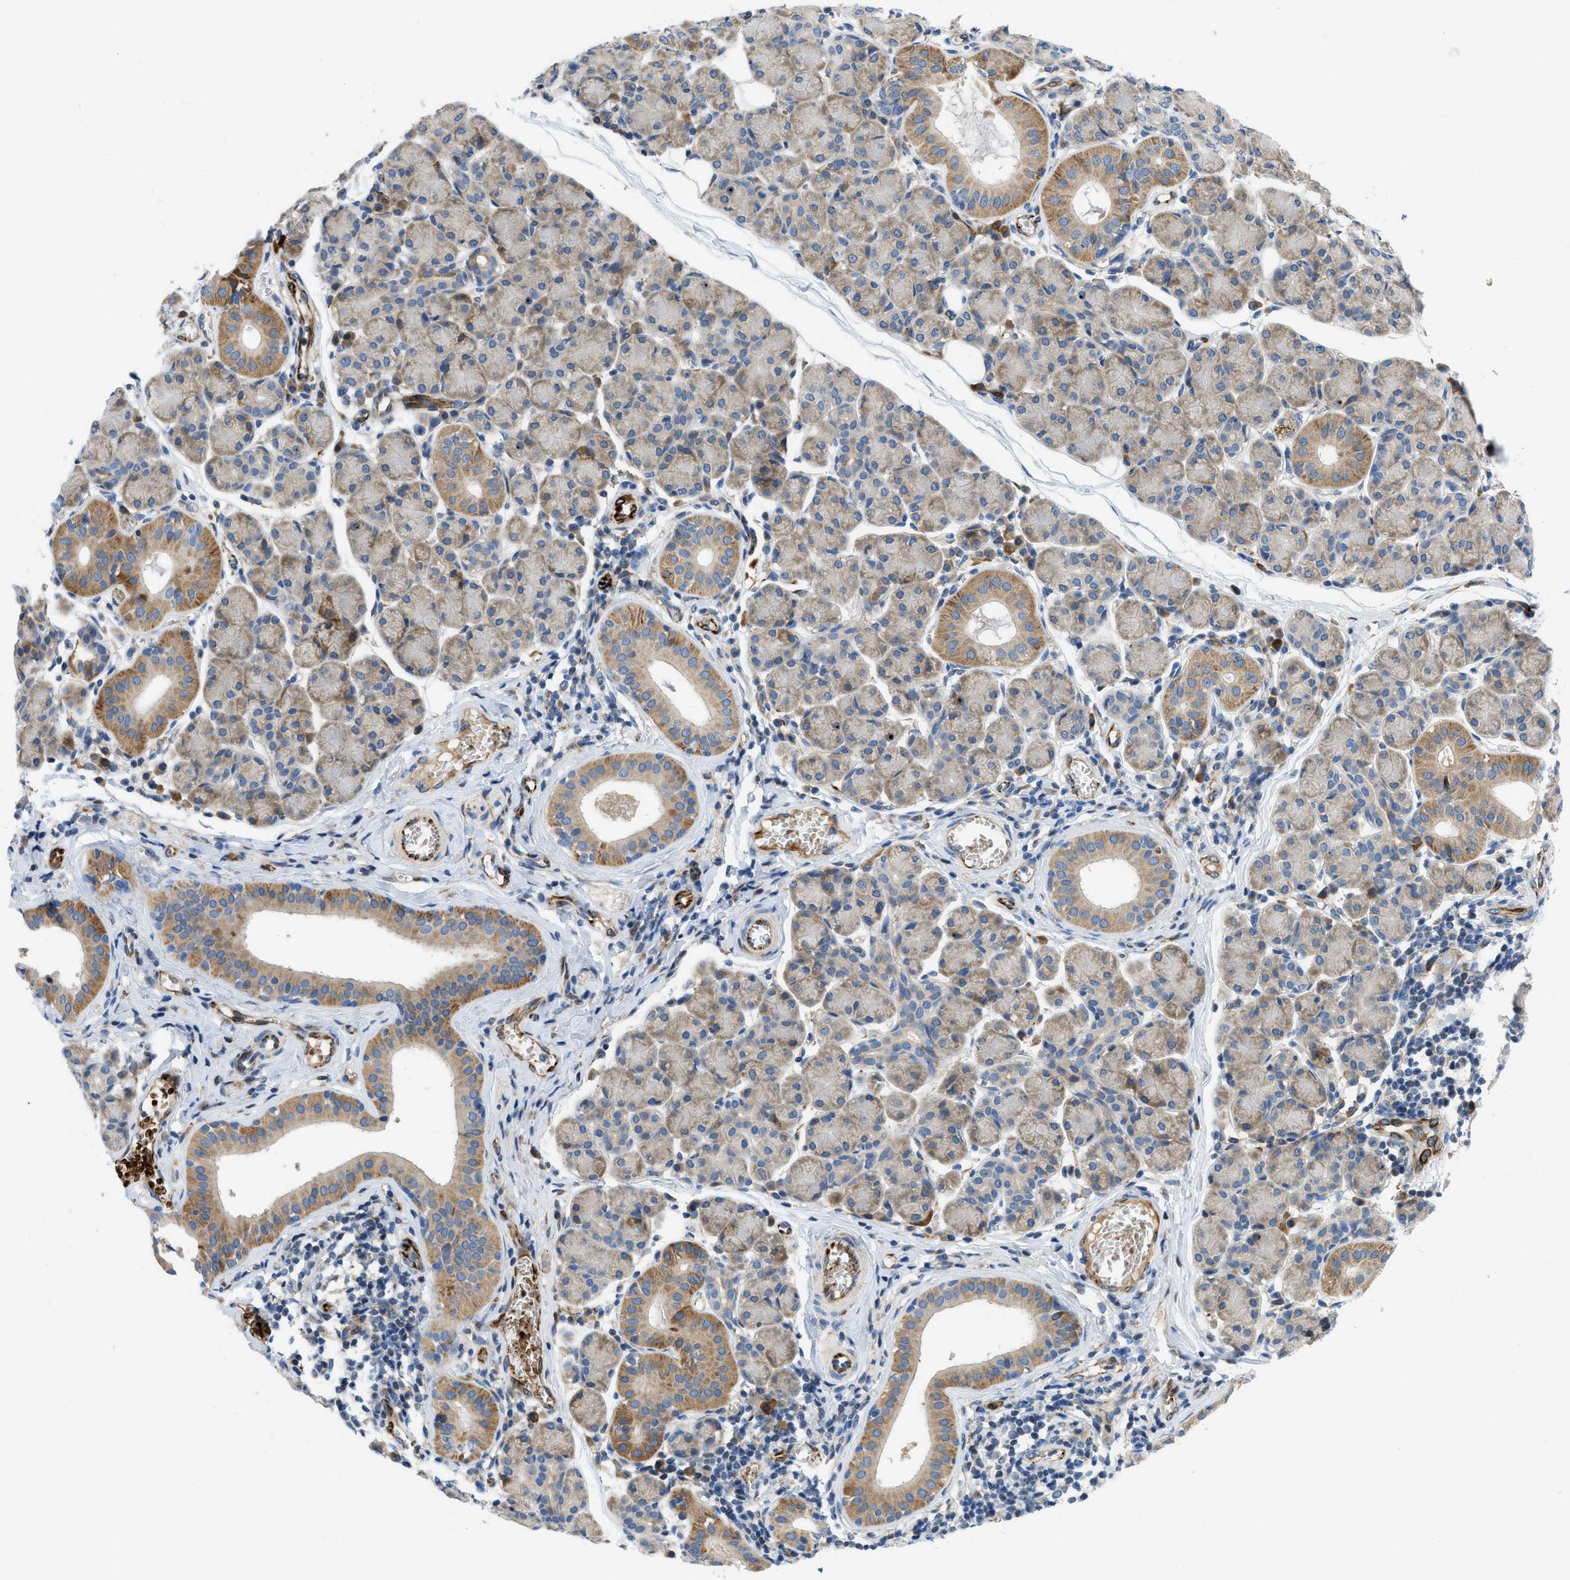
{"staining": {"intensity": "moderate", "quantity": ">75%", "location": "cytoplasmic/membranous"}, "tissue": "salivary gland", "cell_type": "Glandular cells", "image_type": "normal", "snomed": [{"axis": "morphology", "description": "Normal tissue, NOS"}, {"axis": "morphology", "description": "Inflammation, NOS"}, {"axis": "topography", "description": "Lymph node"}, {"axis": "topography", "description": "Salivary gland"}], "caption": "Protein expression analysis of normal salivary gland demonstrates moderate cytoplasmic/membranous expression in about >75% of glandular cells.", "gene": "ZNF831", "patient": {"sex": "male", "age": 3}}